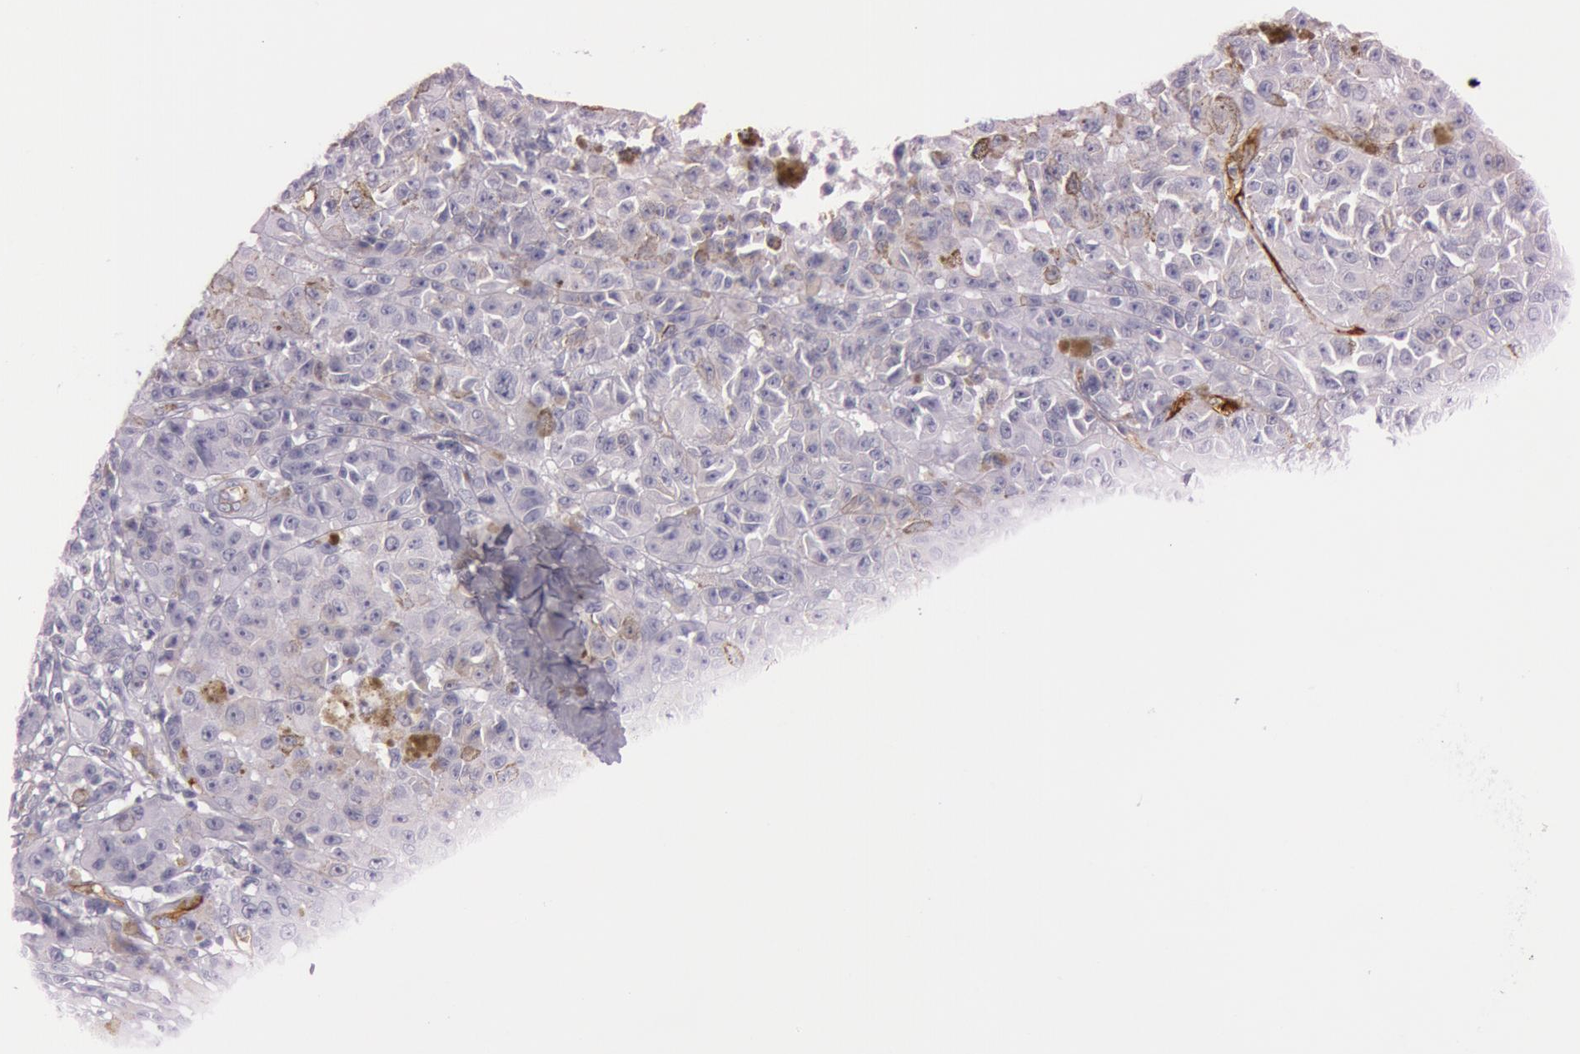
{"staining": {"intensity": "negative", "quantity": "none", "location": "none"}, "tissue": "melanoma", "cell_type": "Tumor cells", "image_type": "cancer", "snomed": [{"axis": "morphology", "description": "Malignant melanoma, NOS"}, {"axis": "topography", "description": "Skin"}], "caption": "Photomicrograph shows no significant protein staining in tumor cells of melanoma.", "gene": "FOLH1", "patient": {"sex": "male", "age": 64}}